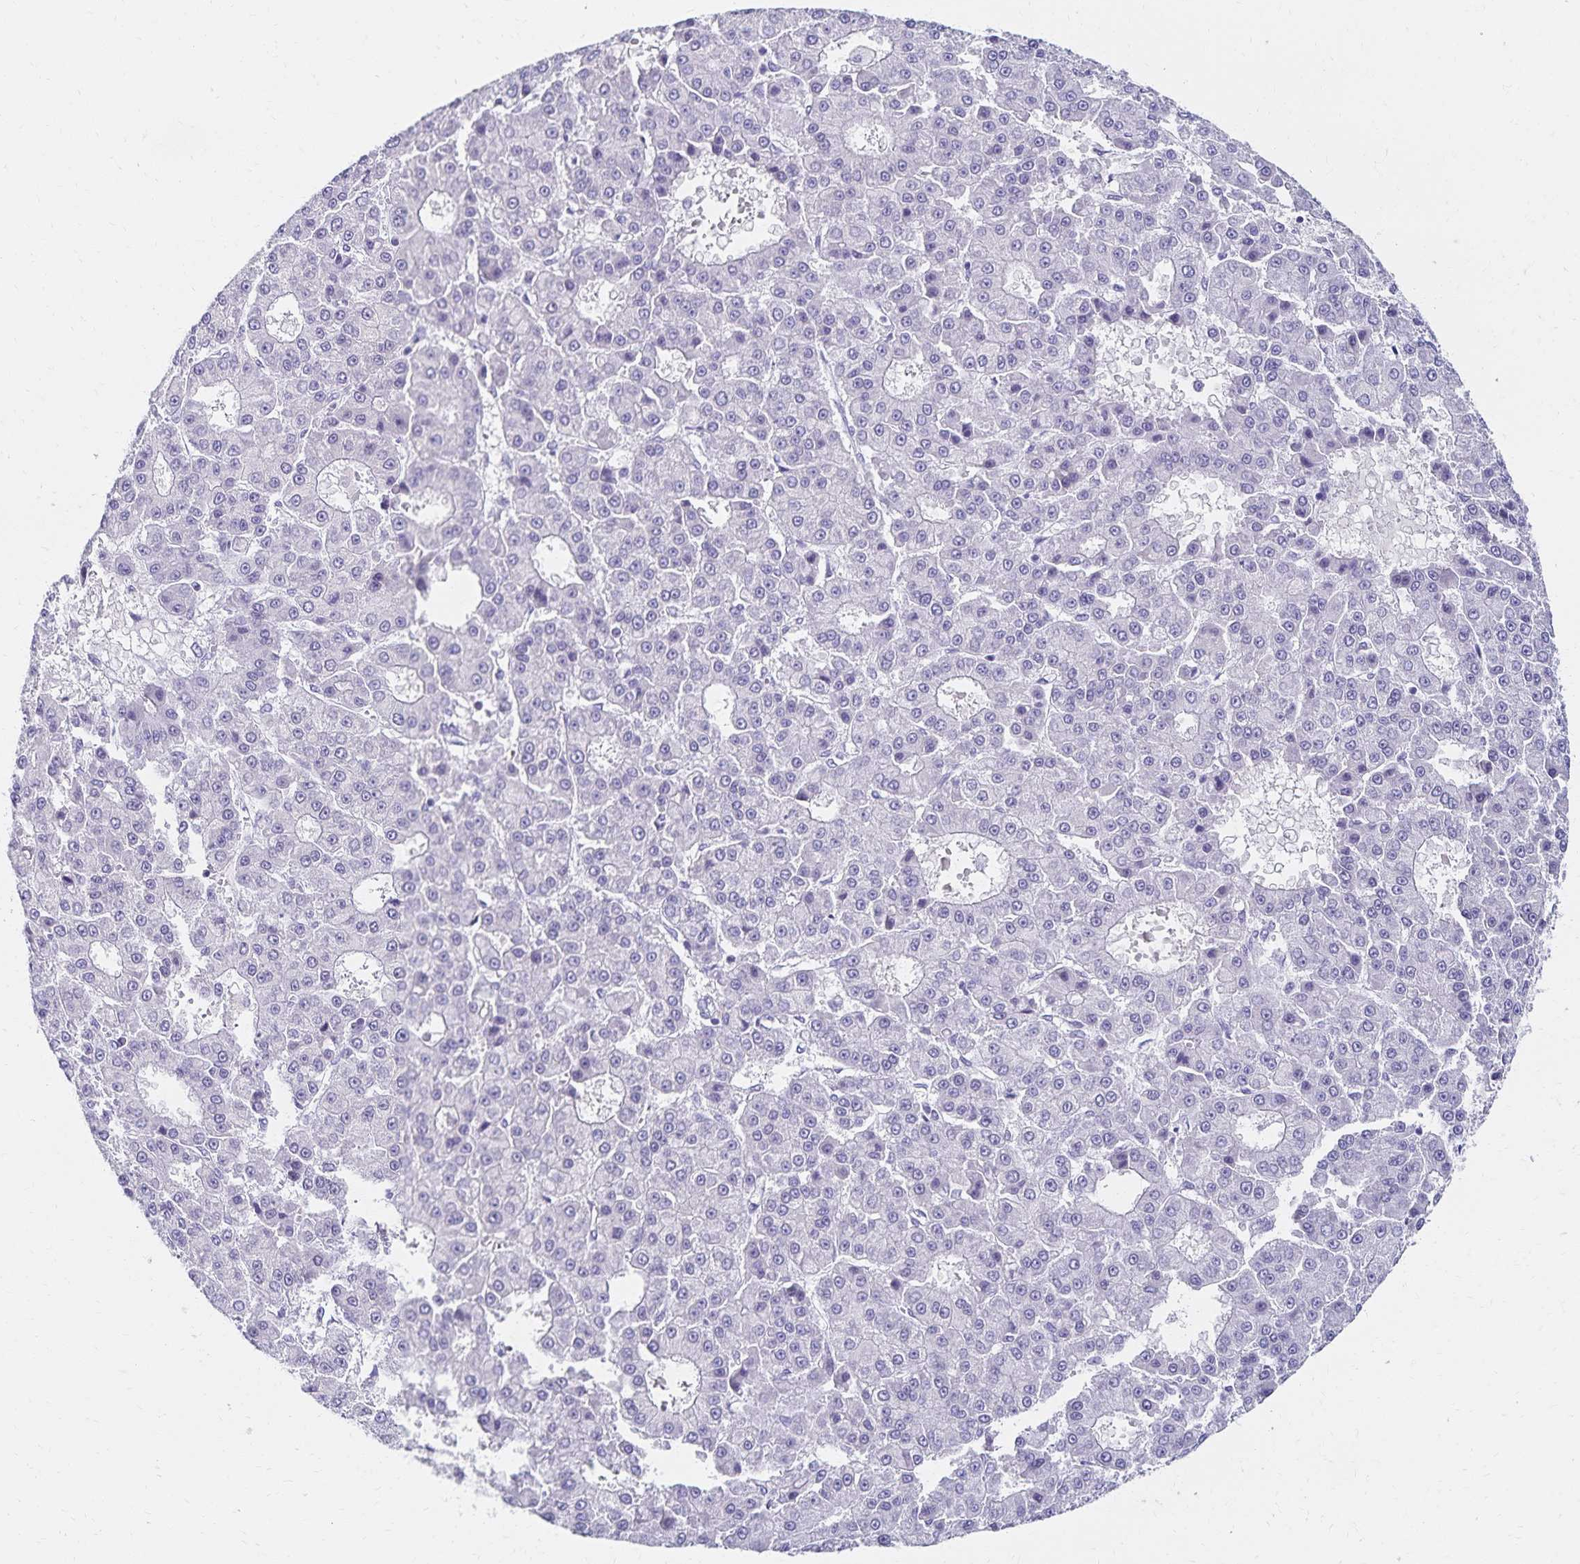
{"staining": {"intensity": "negative", "quantity": "none", "location": "none"}, "tissue": "liver cancer", "cell_type": "Tumor cells", "image_type": "cancer", "snomed": [{"axis": "morphology", "description": "Carcinoma, Hepatocellular, NOS"}, {"axis": "topography", "description": "Liver"}], "caption": "Immunohistochemical staining of liver cancer (hepatocellular carcinoma) demonstrates no significant staining in tumor cells. (DAB (3,3'-diaminobenzidine) immunohistochemistry with hematoxylin counter stain).", "gene": "C2orf50", "patient": {"sex": "male", "age": 70}}